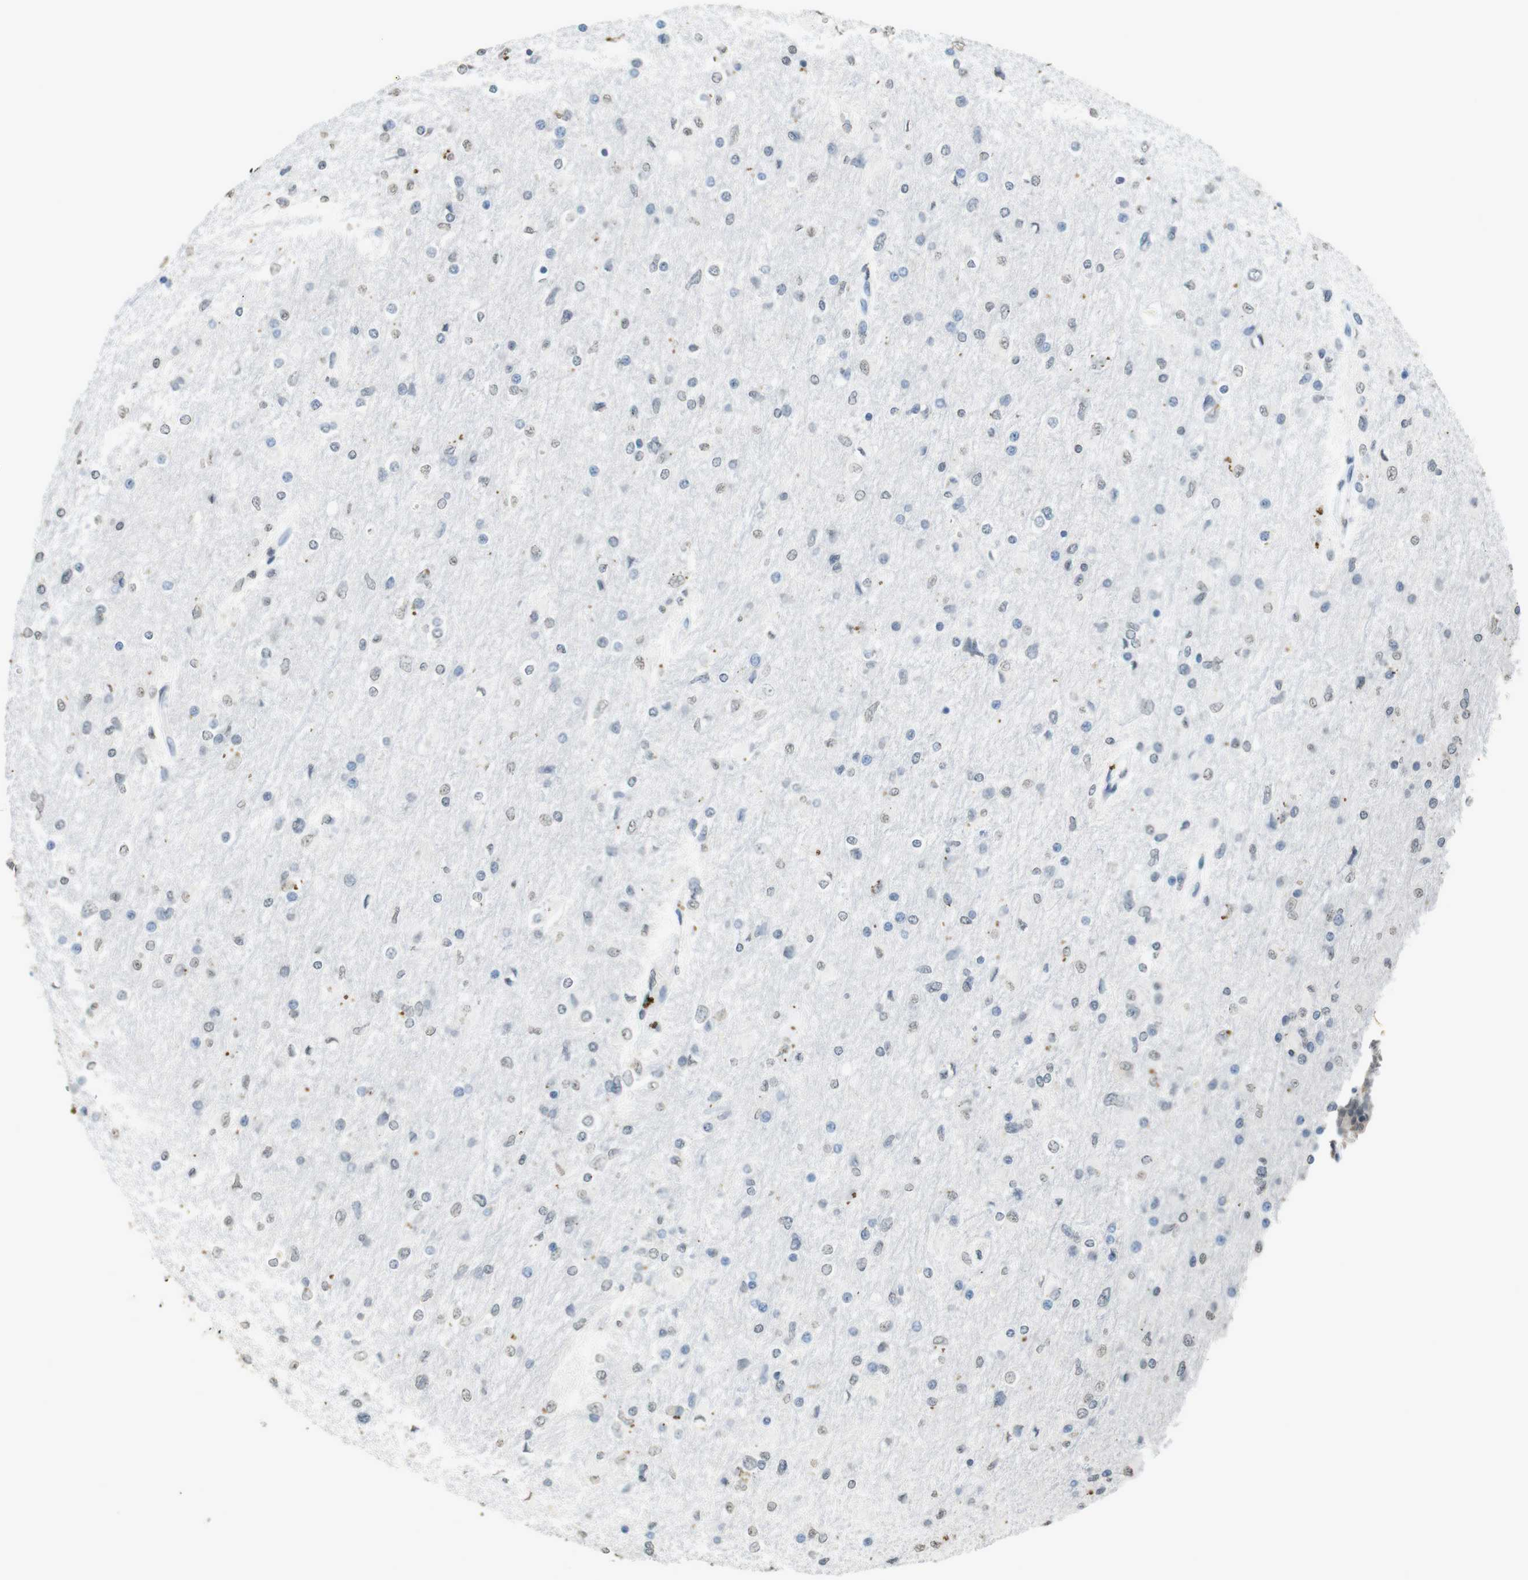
{"staining": {"intensity": "negative", "quantity": "none", "location": "none"}, "tissue": "glioma", "cell_type": "Tumor cells", "image_type": "cancer", "snomed": [{"axis": "morphology", "description": "Glioma, malignant, High grade"}, {"axis": "topography", "description": "Cerebral cortex"}], "caption": "This is an immunohistochemistry (IHC) photomicrograph of malignant glioma (high-grade). There is no staining in tumor cells.", "gene": "FZD10", "patient": {"sex": "female", "age": 36}}